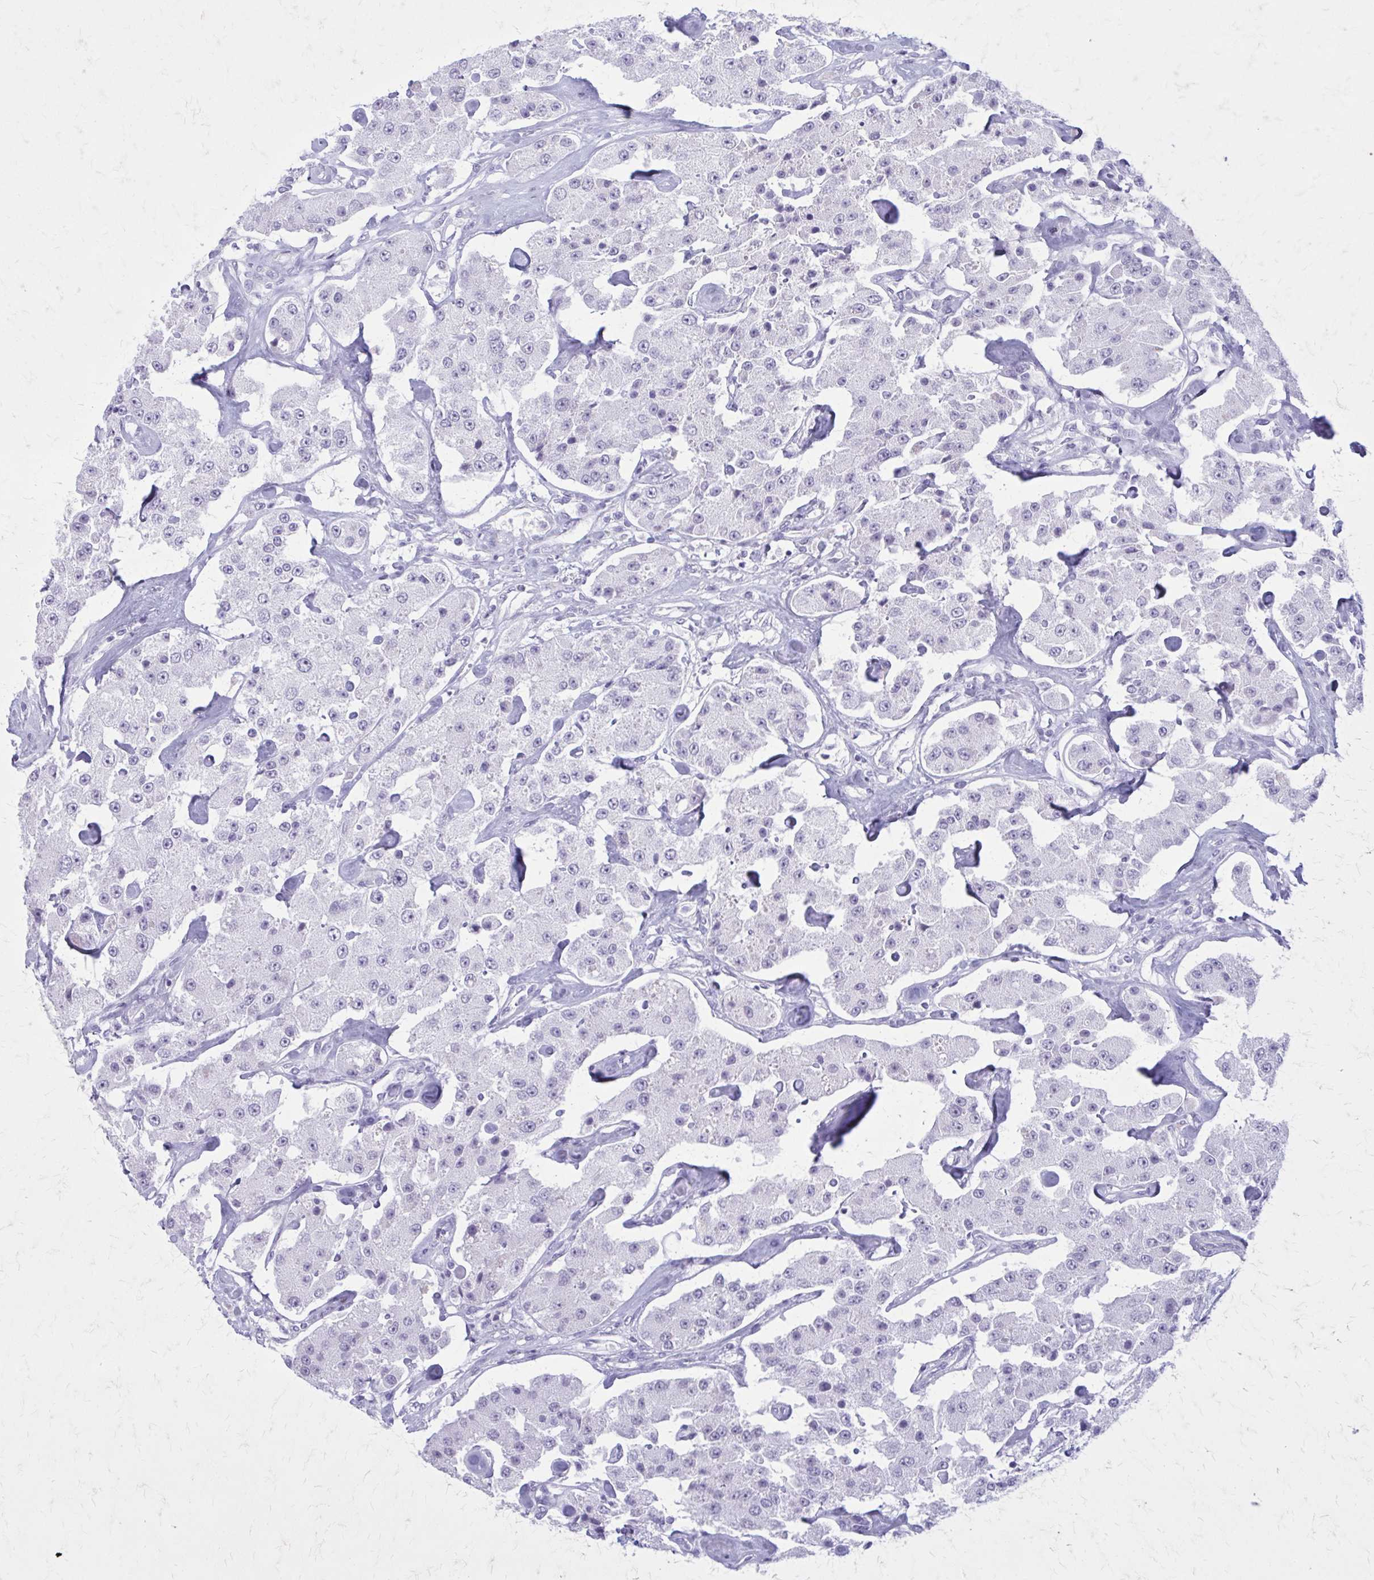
{"staining": {"intensity": "negative", "quantity": "none", "location": "none"}, "tissue": "carcinoid", "cell_type": "Tumor cells", "image_type": "cancer", "snomed": [{"axis": "morphology", "description": "Carcinoid, malignant, NOS"}, {"axis": "topography", "description": "Pancreas"}], "caption": "DAB (3,3'-diaminobenzidine) immunohistochemical staining of malignant carcinoid displays no significant positivity in tumor cells.", "gene": "GAD1", "patient": {"sex": "male", "age": 41}}